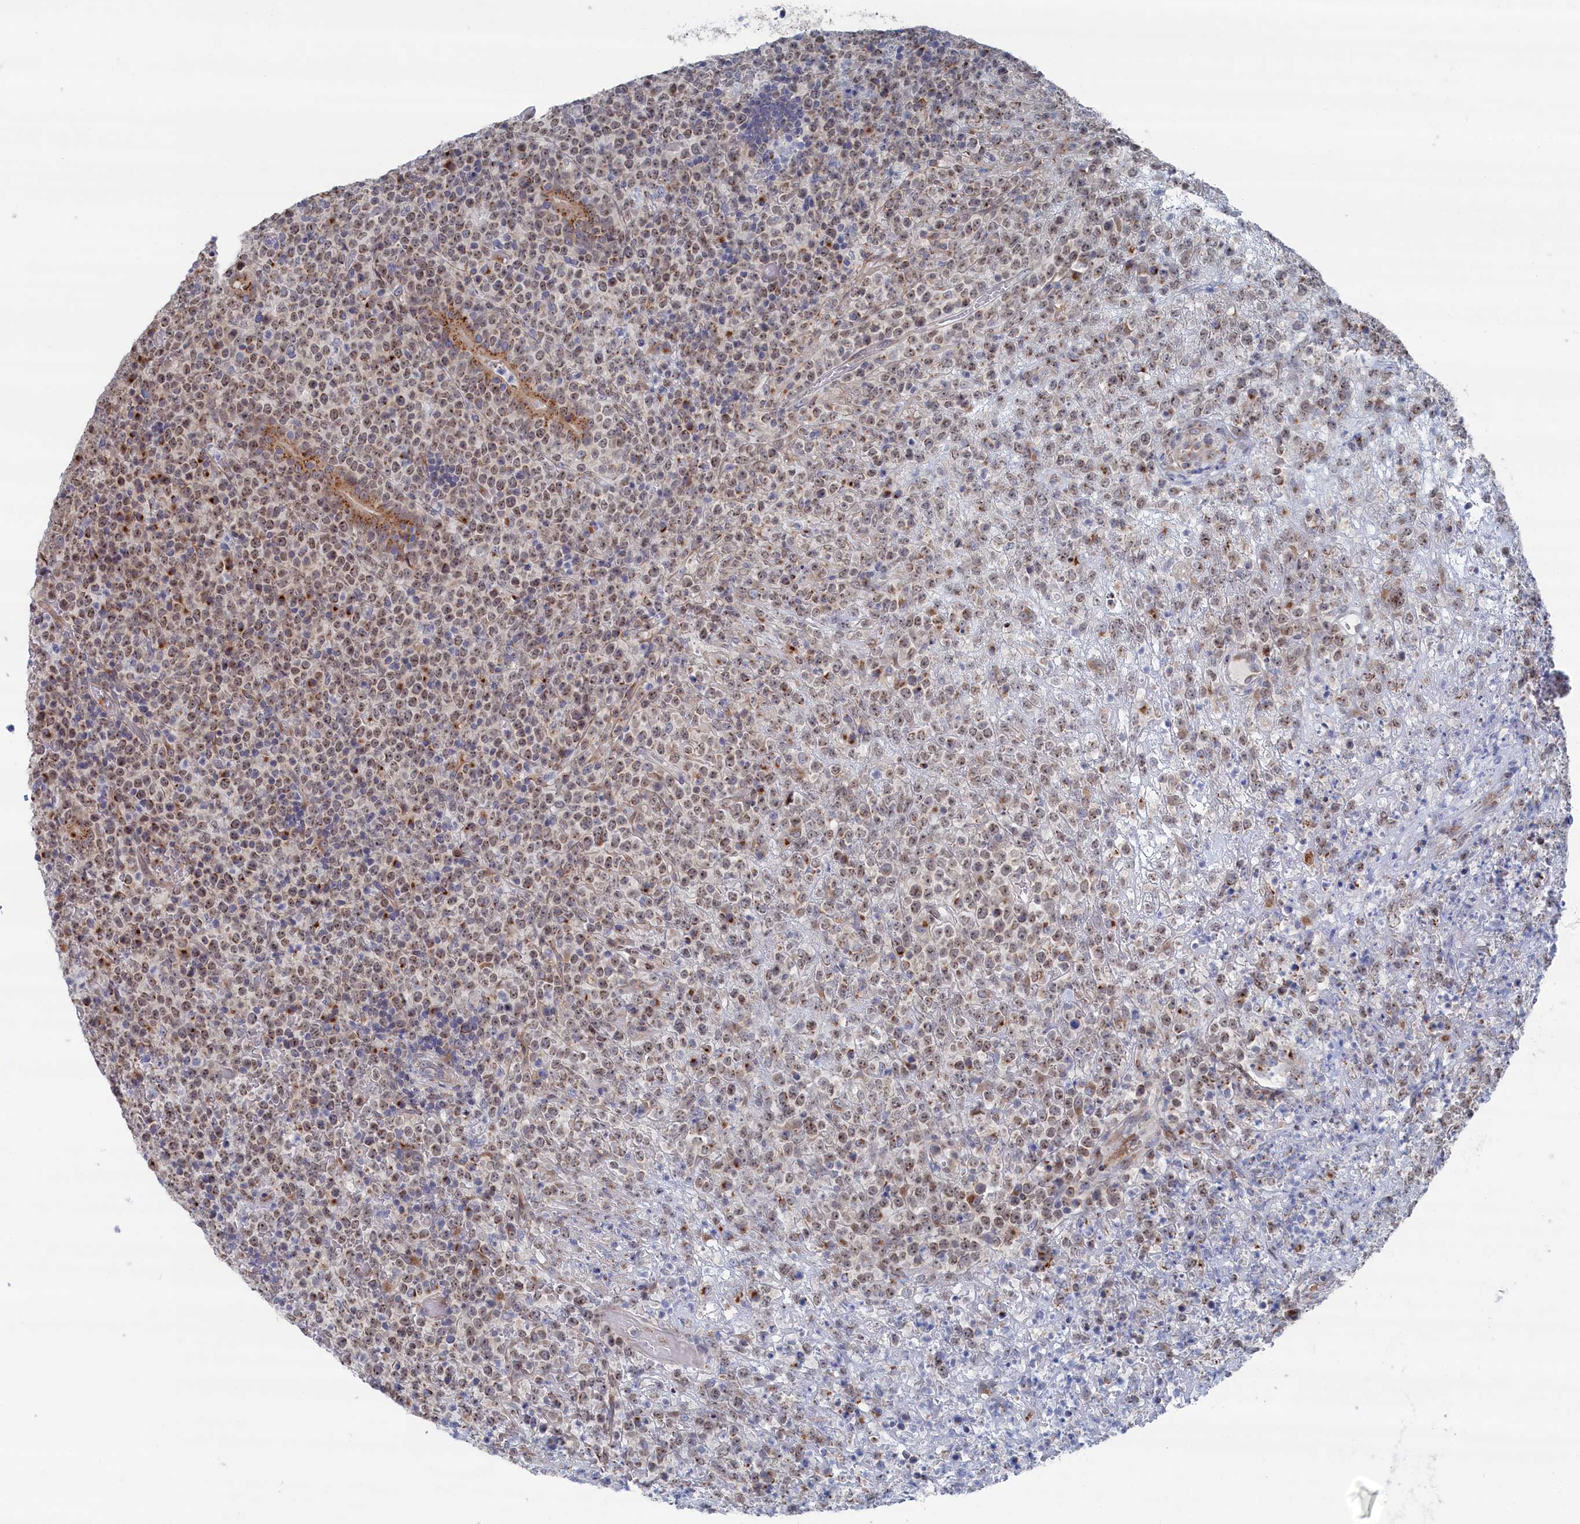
{"staining": {"intensity": "moderate", "quantity": "25%-75%", "location": "nuclear"}, "tissue": "lymphoma", "cell_type": "Tumor cells", "image_type": "cancer", "snomed": [{"axis": "morphology", "description": "Malignant lymphoma, non-Hodgkin's type, High grade"}, {"axis": "topography", "description": "Colon"}], "caption": "Approximately 25%-75% of tumor cells in human lymphoma demonstrate moderate nuclear protein positivity as visualized by brown immunohistochemical staining.", "gene": "IRX1", "patient": {"sex": "female", "age": 53}}